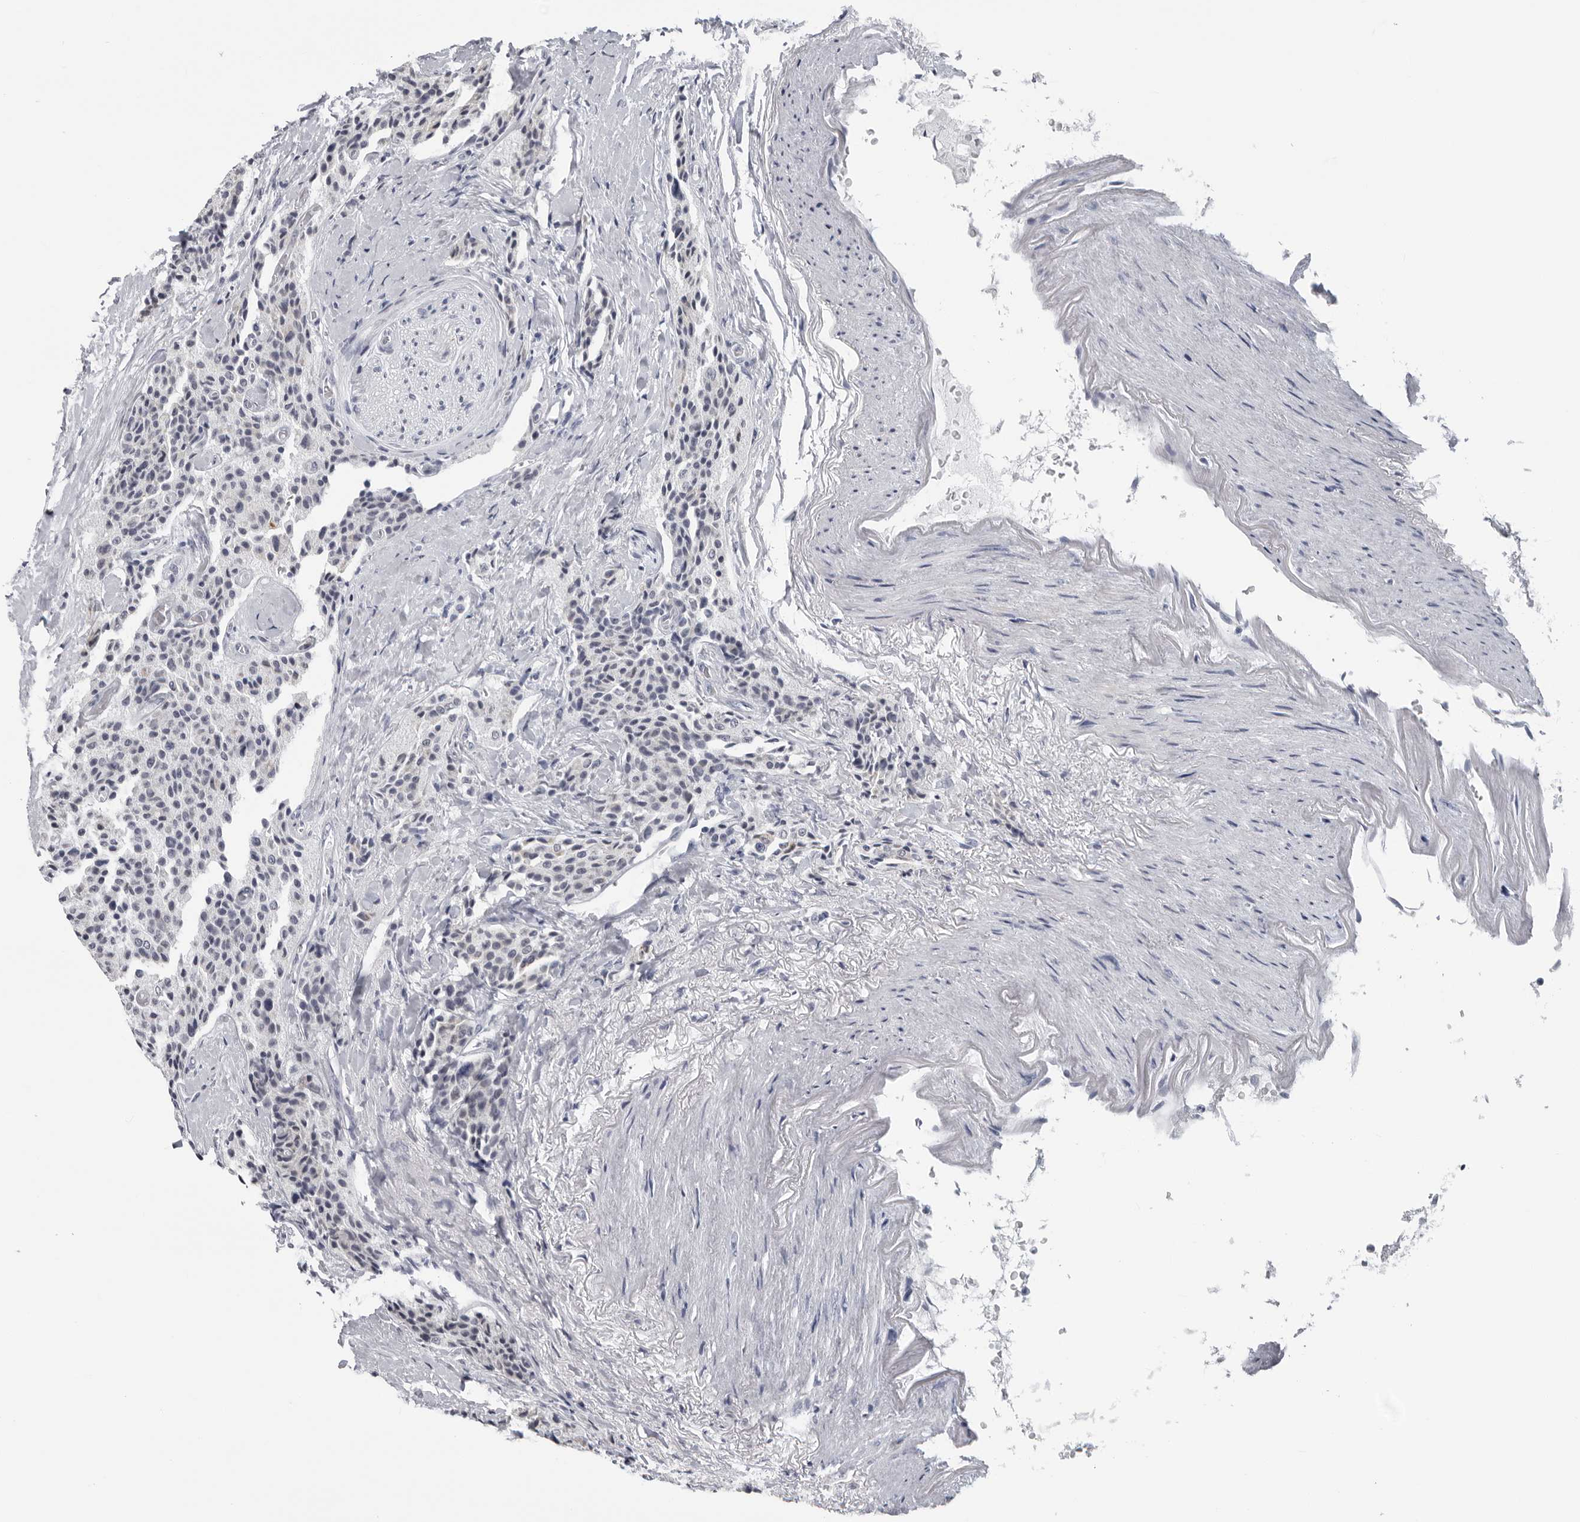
{"staining": {"intensity": "negative", "quantity": "none", "location": "none"}, "tissue": "carcinoid", "cell_type": "Tumor cells", "image_type": "cancer", "snomed": [{"axis": "morphology", "description": "Carcinoid, malignant, NOS"}, {"axis": "topography", "description": "Colon"}], "caption": "Human carcinoid stained for a protein using immunohistochemistry demonstrates no expression in tumor cells.", "gene": "OPLAH", "patient": {"sex": "female", "age": 61}}